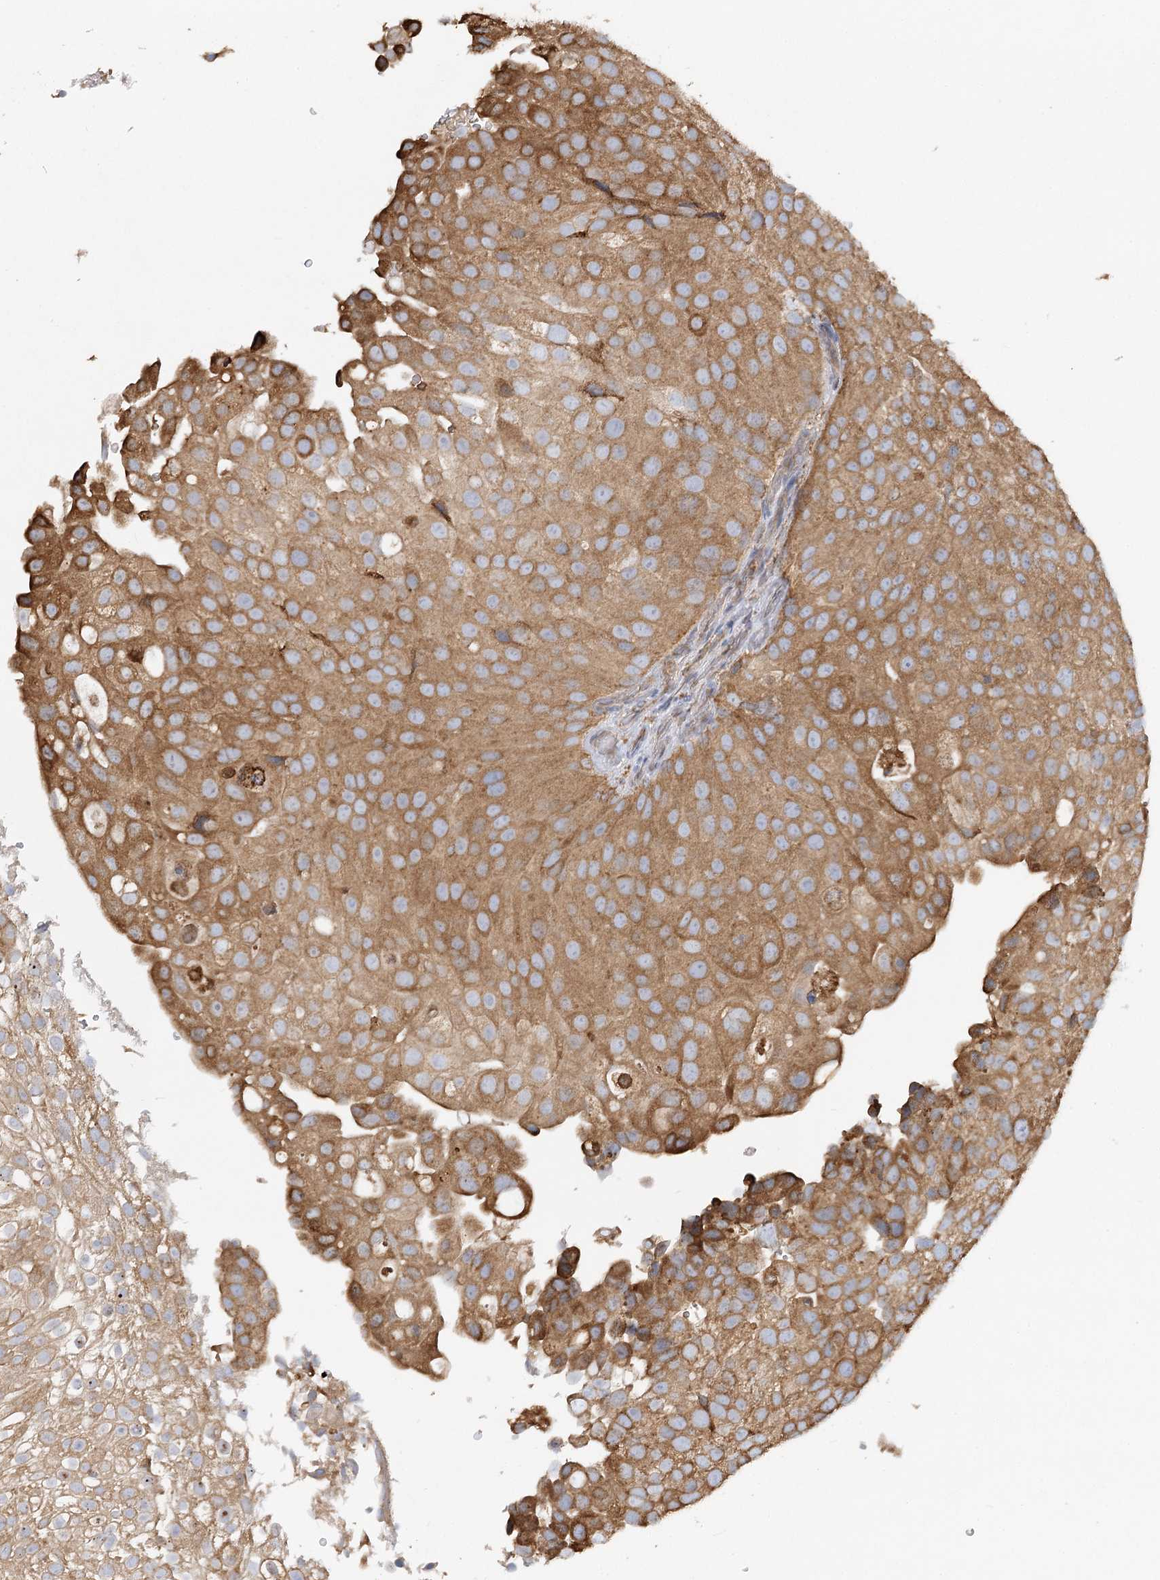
{"staining": {"intensity": "moderate", "quantity": ">75%", "location": "cytoplasmic/membranous"}, "tissue": "urothelial cancer", "cell_type": "Tumor cells", "image_type": "cancer", "snomed": [{"axis": "morphology", "description": "Urothelial carcinoma, Low grade"}, {"axis": "topography", "description": "Urinary bladder"}], "caption": "IHC photomicrograph of human low-grade urothelial carcinoma stained for a protein (brown), which exhibits medium levels of moderate cytoplasmic/membranous positivity in about >75% of tumor cells.", "gene": "ACAP2", "patient": {"sex": "male", "age": 78}}